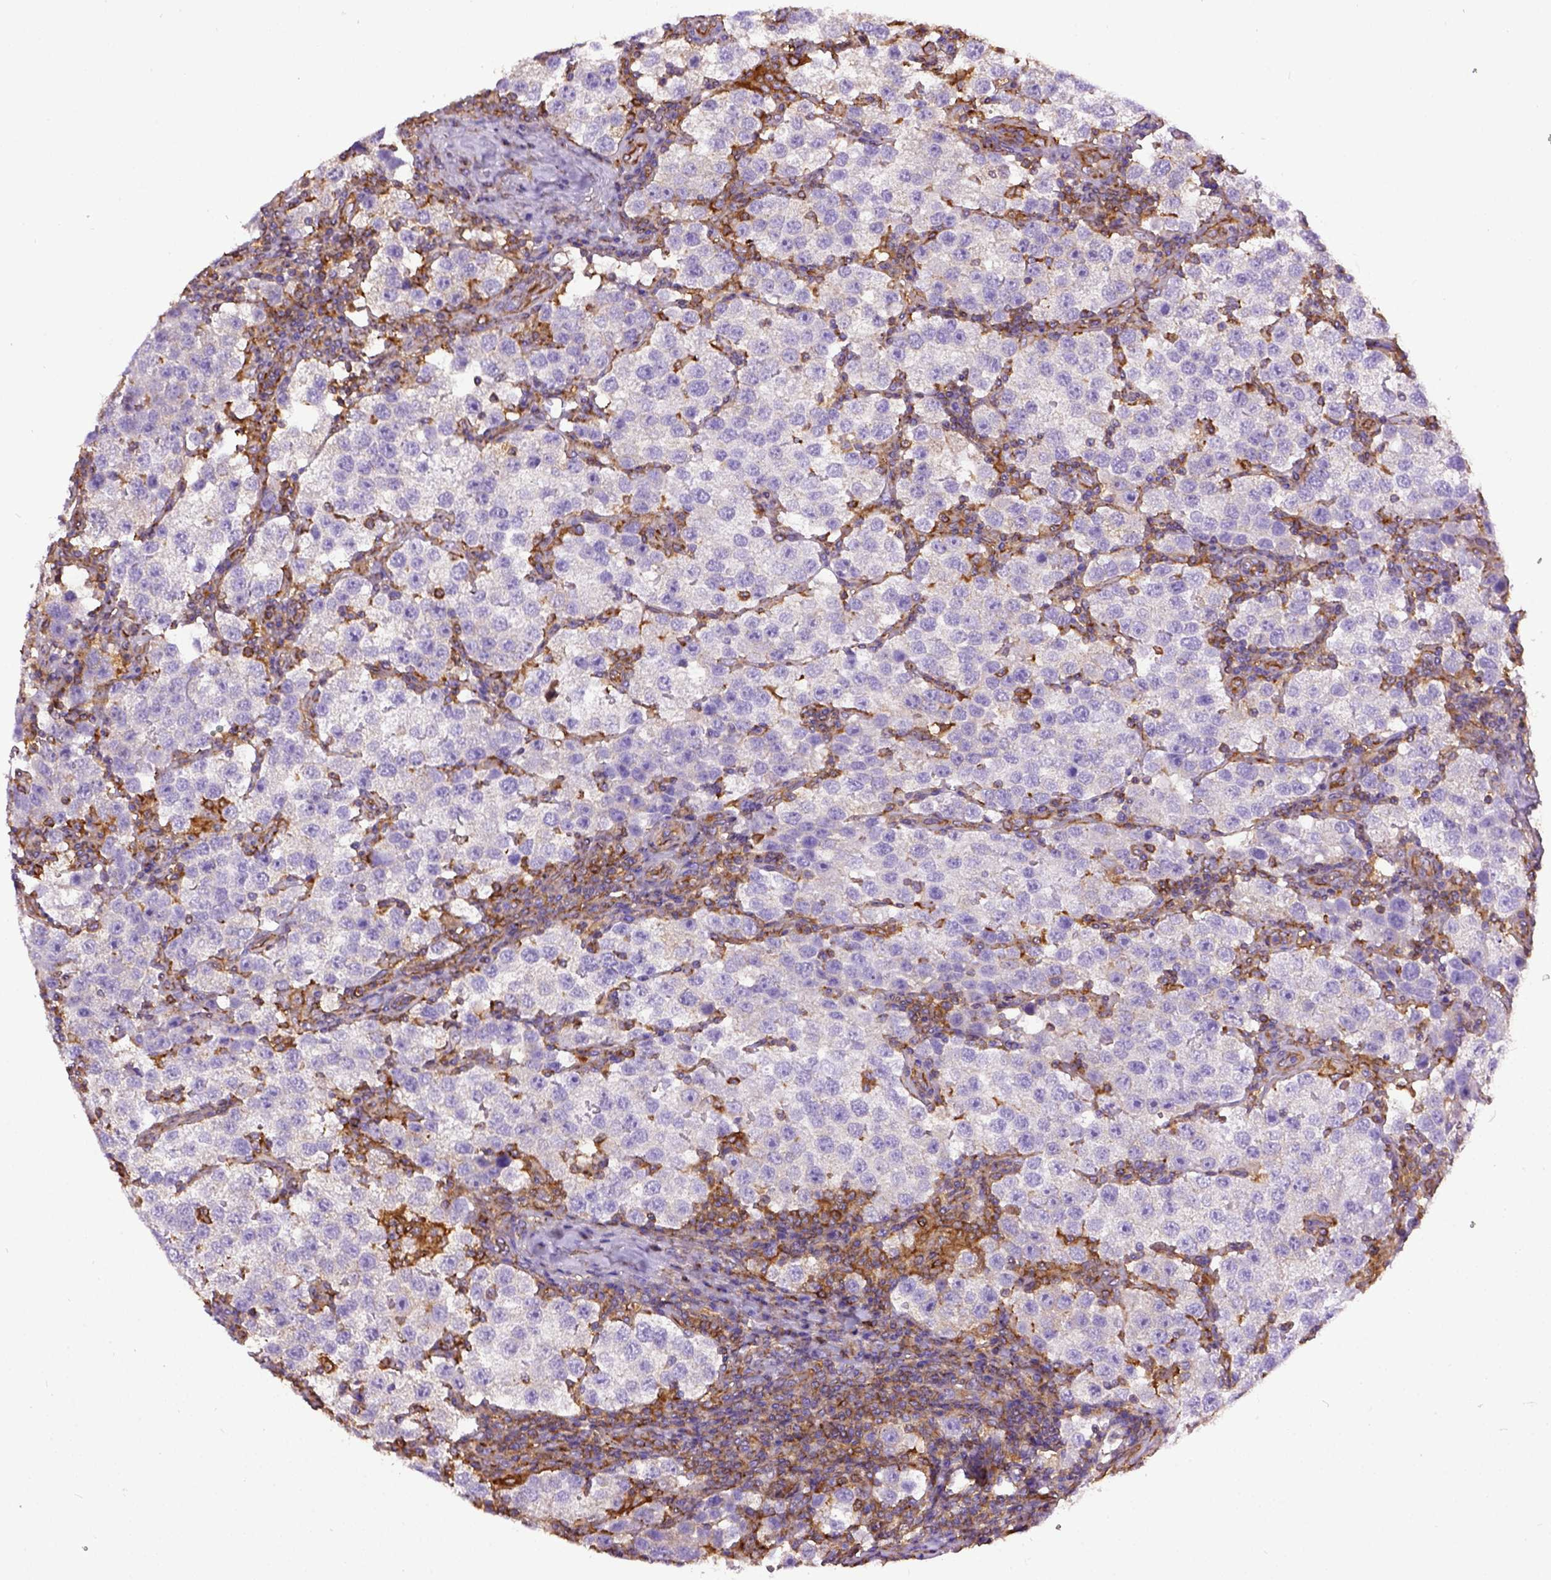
{"staining": {"intensity": "negative", "quantity": "none", "location": "none"}, "tissue": "testis cancer", "cell_type": "Tumor cells", "image_type": "cancer", "snomed": [{"axis": "morphology", "description": "Seminoma, NOS"}, {"axis": "topography", "description": "Testis"}], "caption": "DAB immunohistochemical staining of seminoma (testis) shows no significant staining in tumor cells.", "gene": "MVP", "patient": {"sex": "male", "age": 37}}